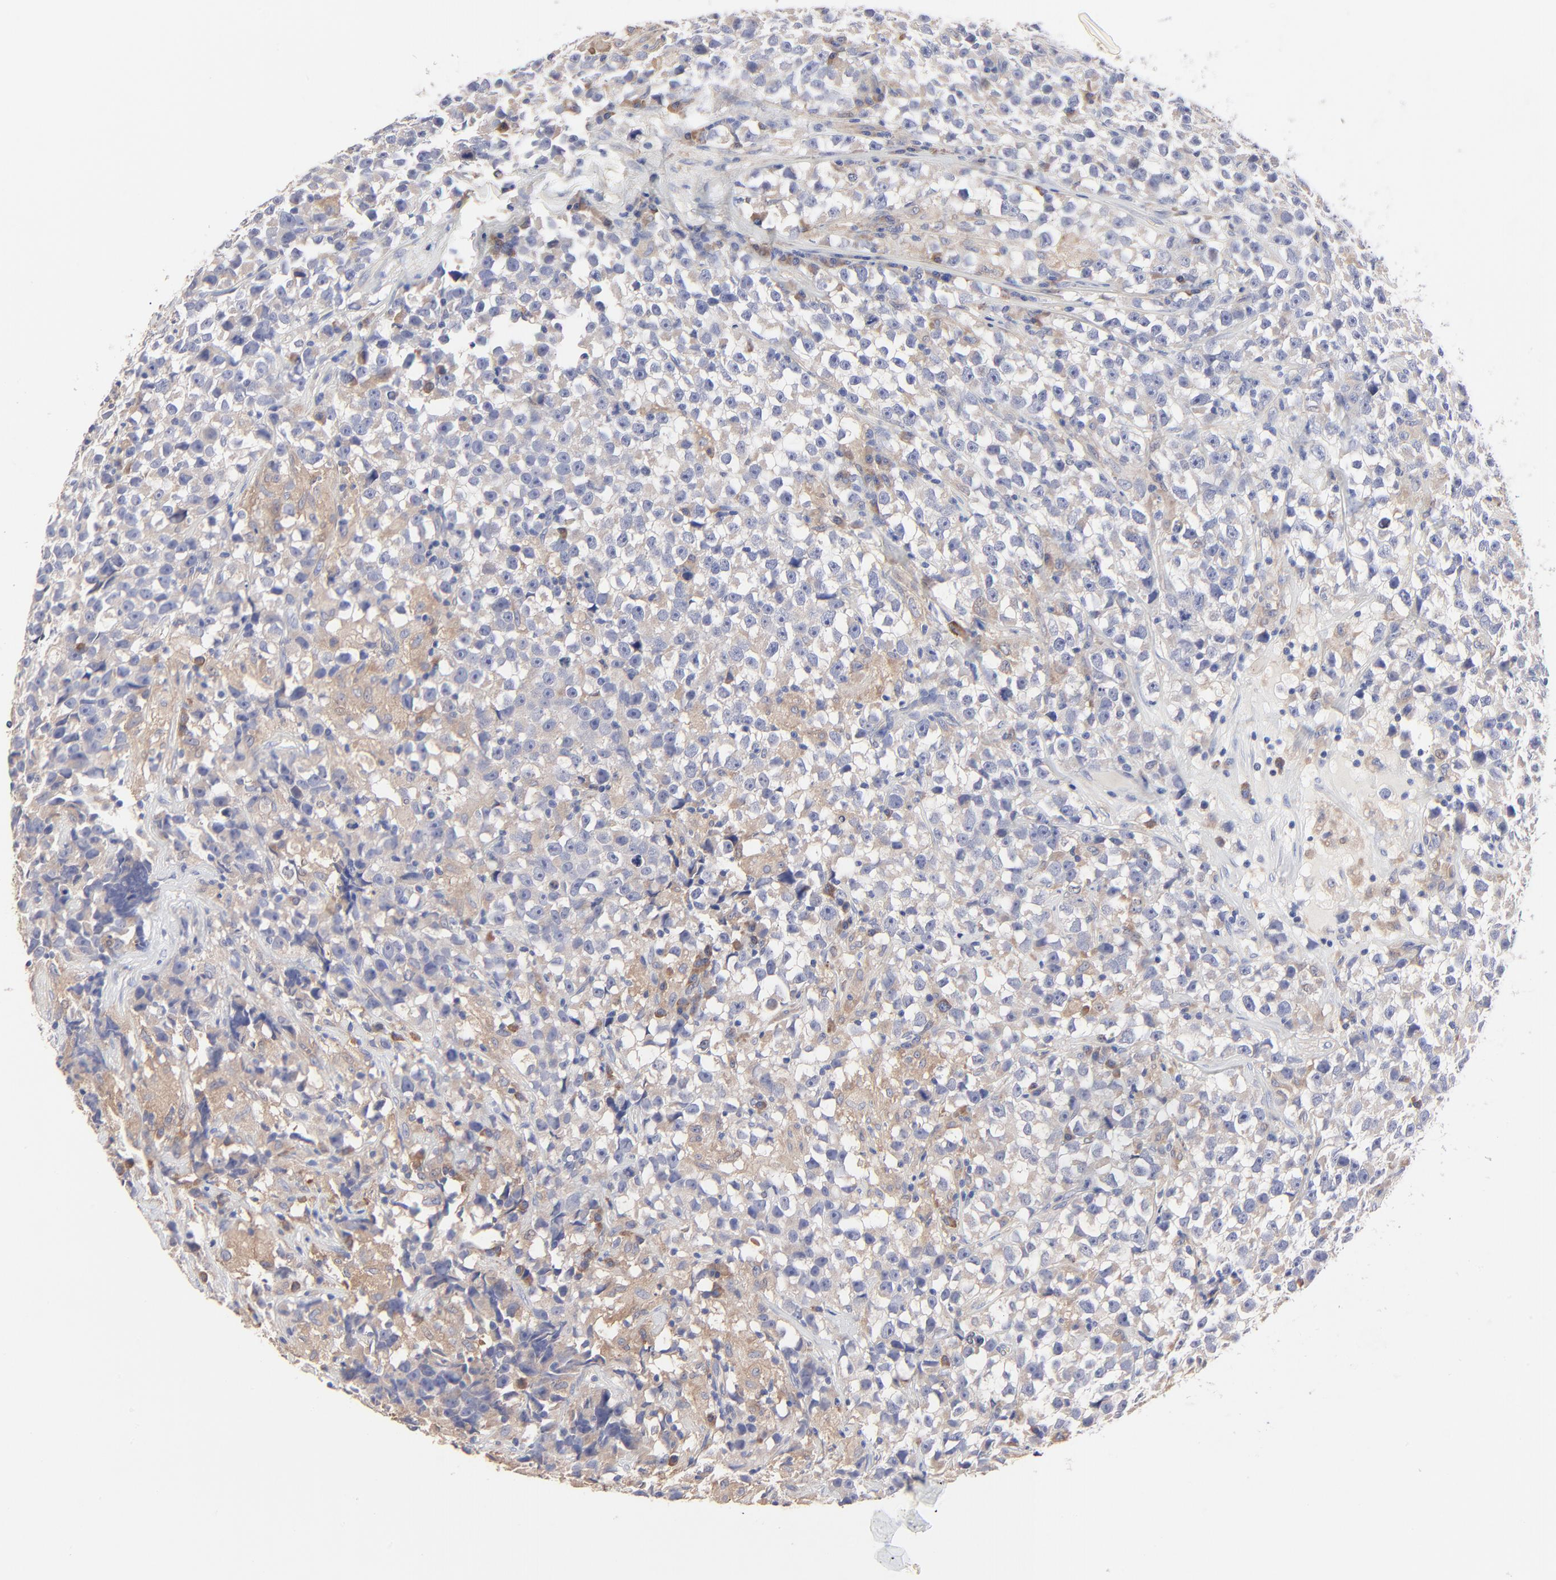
{"staining": {"intensity": "weak", "quantity": "25%-75%", "location": "cytoplasmic/membranous"}, "tissue": "testis cancer", "cell_type": "Tumor cells", "image_type": "cancer", "snomed": [{"axis": "morphology", "description": "Seminoma, NOS"}, {"axis": "topography", "description": "Testis"}], "caption": "Immunohistochemistry (IHC) staining of testis seminoma, which displays low levels of weak cytoplasmic/membranous expression in about 25%-75% of tumor cells indicating weak cytoplasmic/membranous protein positivity. The staining was performed using DAB (3,3'-diaminobenzidine) (brown) for protein detection and nuclei were counterstained in hematoxylin (blue).", "gene": "PPFIBP2", "patient": {"sex": "male", "age": 33}}